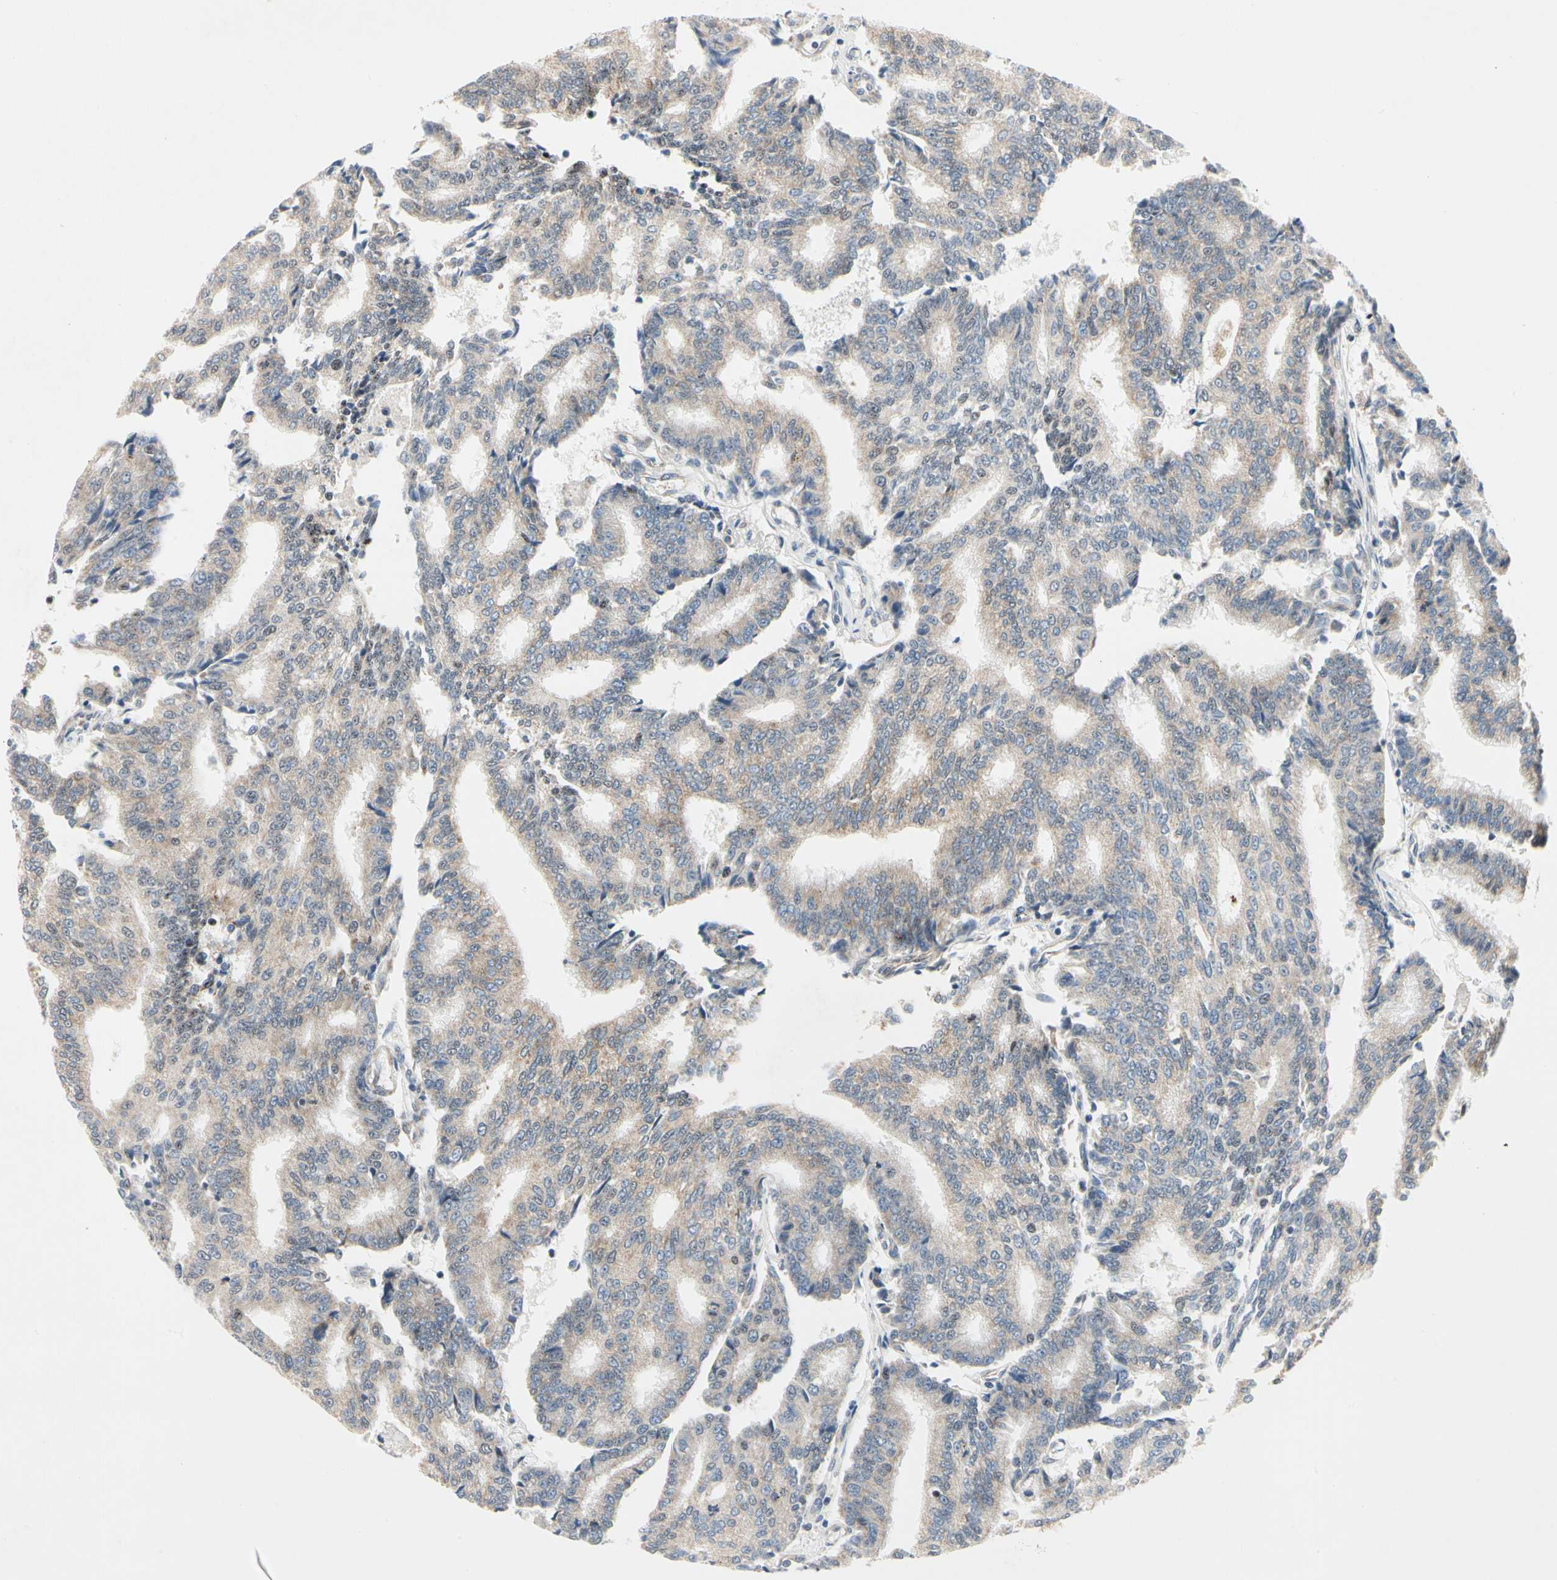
{"staining": {"intensity": "weak", "quantity": ">75%", "location": "cytoplasmic/membranous,nuclear"}, "tissue": "prostate cancer", "cell_type": "Tumor cells", "image_type": "cancer", "snomed": [{"axis": "morphology", "description": "Adenocarcinoma, High grade"}, {"axis": "topography", "description": "Prostate"}], "caption": "Tumor cells exhibit low levels of weak cytoplasmic/membranous and nuclear expression in about >75% of cells in prostate cancer (adenocarcinoma (high-grade)).", "gene": "MARK1", "patient": {"sex": "male", "age": 55}}